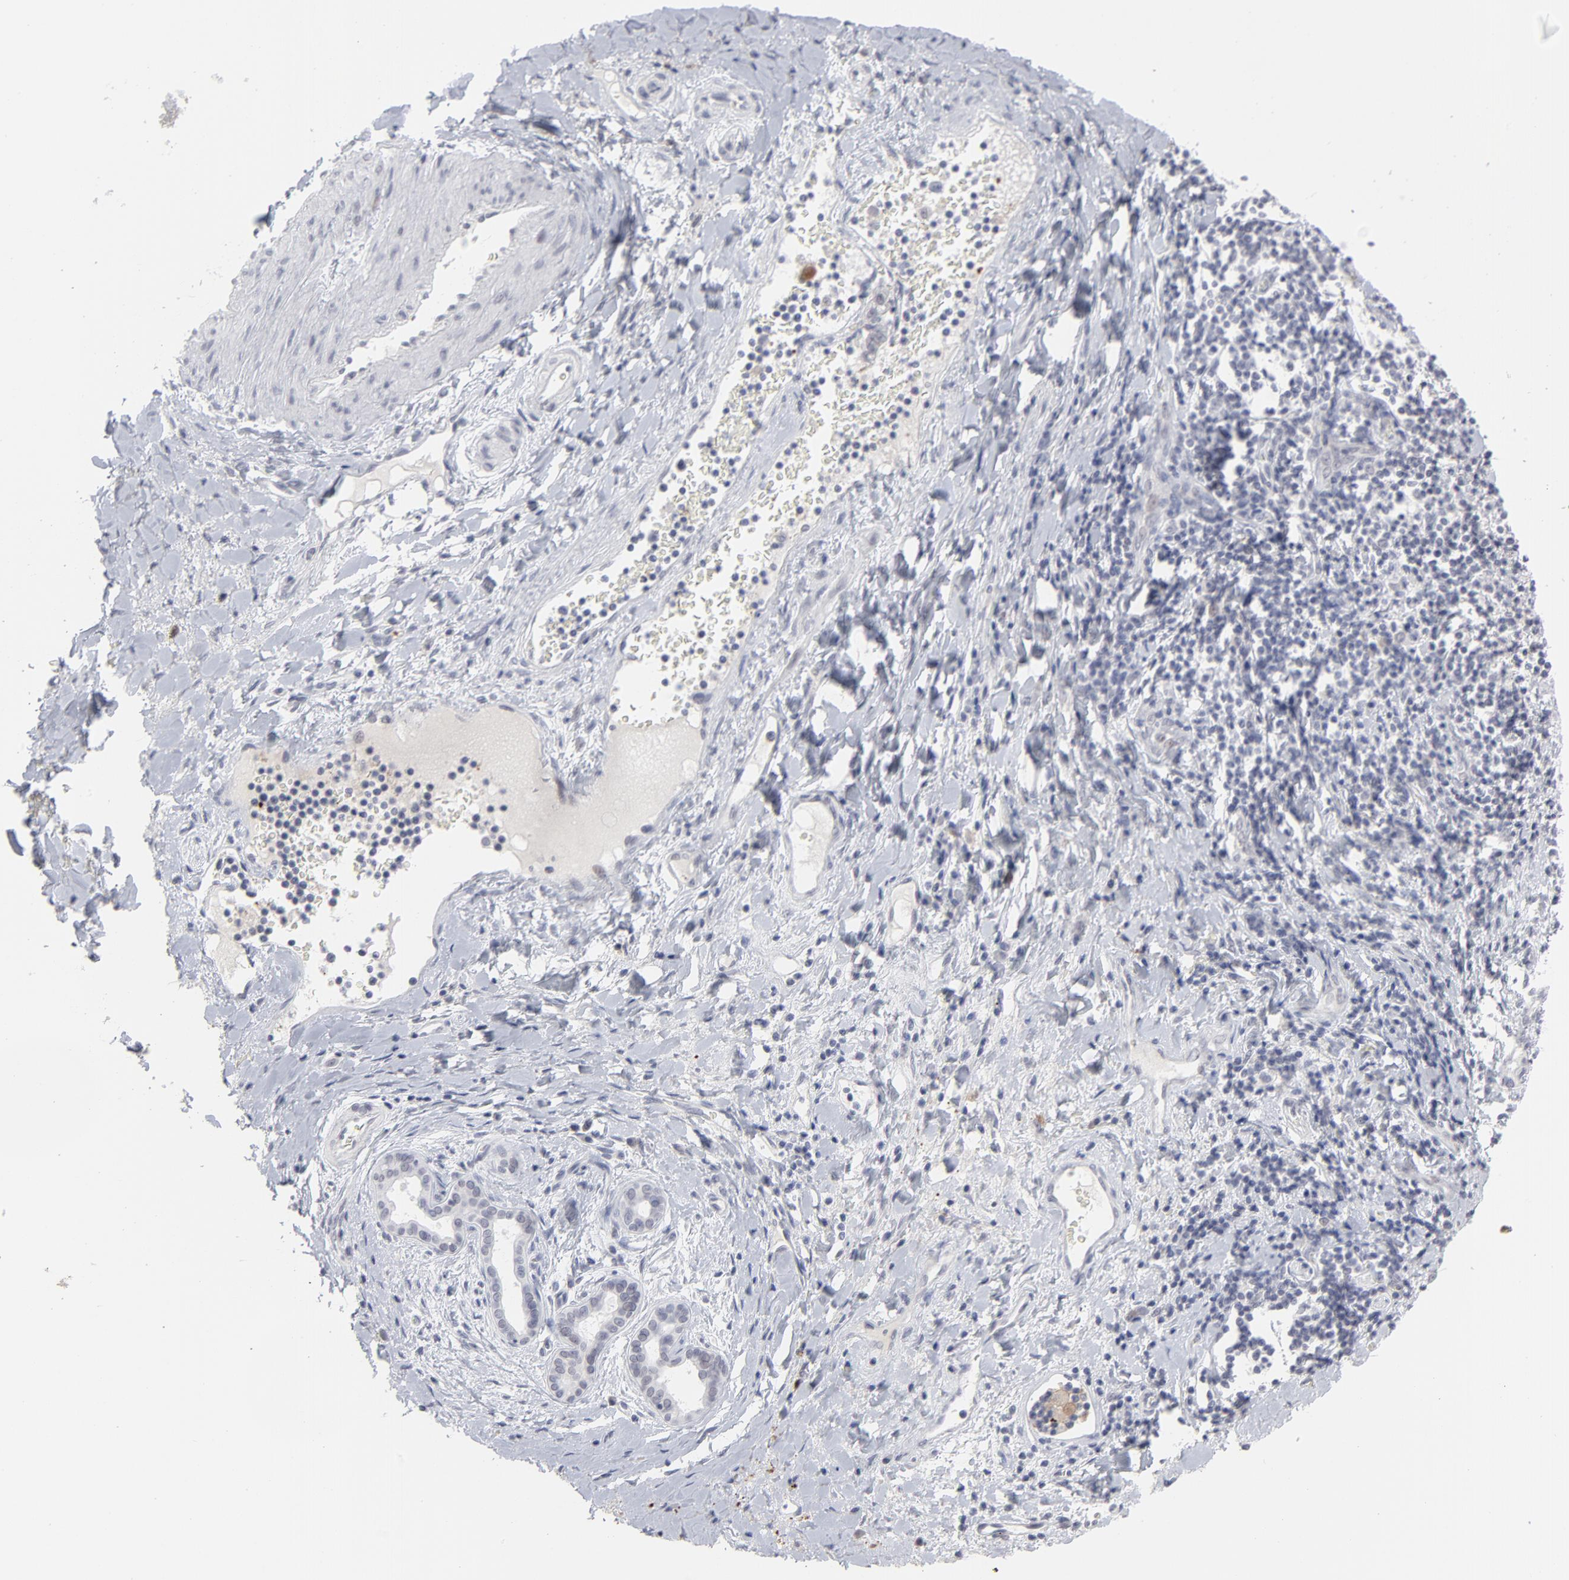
{"staining": {"intensity": "negative", "quantity": "none", "location": "none"}, "tissue": "liver cancer", "cell_type": "Tumor cells", "image_type": "cancer", "snomed": [{"axis": "morphology", "description": "Cholangiocarcinoma"}, {"axis": "topography", "description": "Liver"}], "caption": "Immunohistochemical staining of human liver cholangiocarcinoma shows no significant positivity in tumor cells.", "gene": "CCR2", "patient": {"sex": "male", "age": 57}}